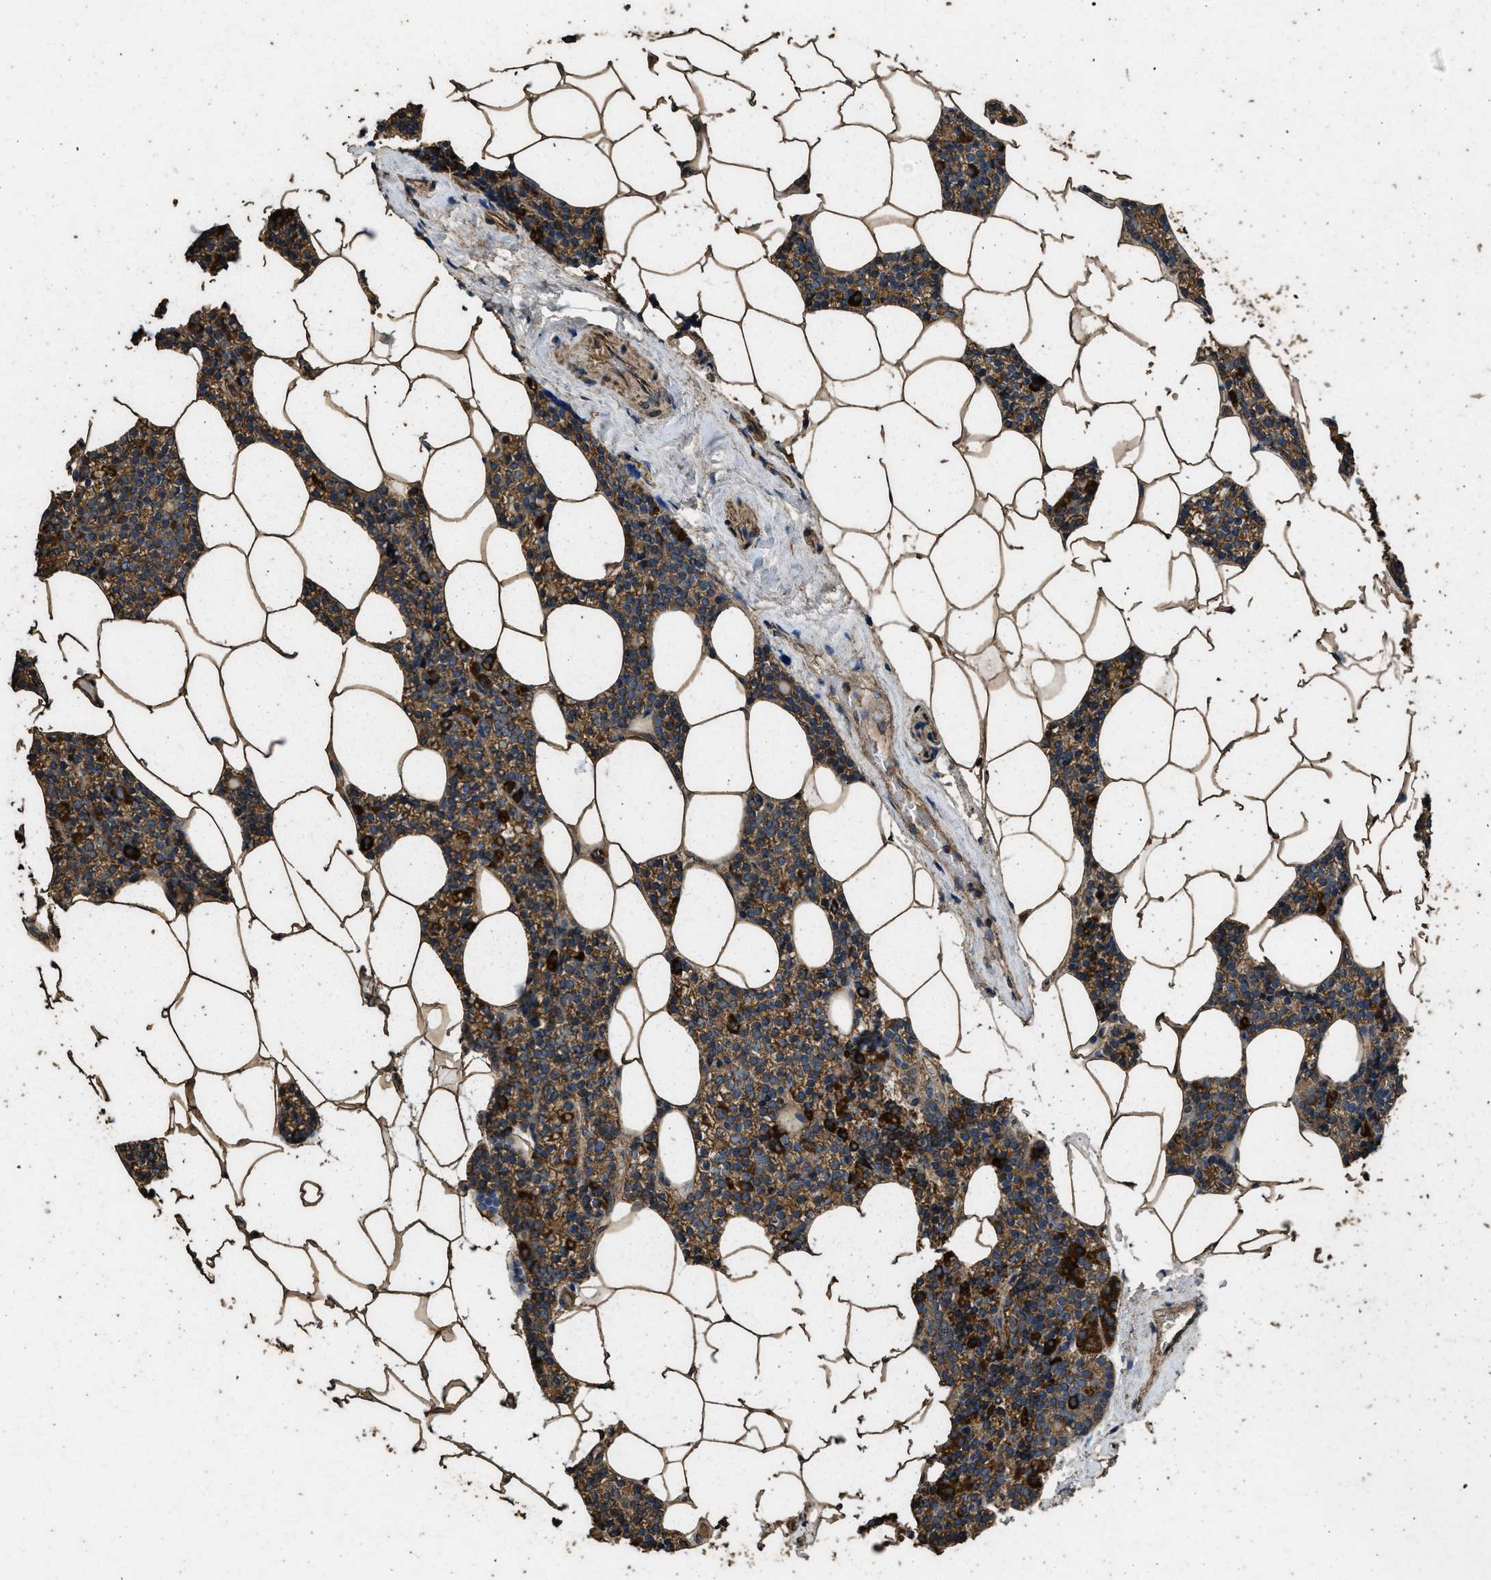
{"staining": {"intensity": "strong", "quantity": ">75%", "location": "cytoplasmic/membranous"}, "tissue": "parathyroid gland", "cell_type": "Glandular cells", "image_type": "normal", "snomed": [{"axis": "morphology", "description": "Normal tissue, NOS"}, {"axis": "morphology", "description": "Adenoma, NOS"}, {"axis": "topography", "description": "Parathyroid gland"}], "caption": "Immunohistochemical staining of benign human parathyroid gland exhibits high levels of strong cytoplasmic/membranous expression in about >75% of glandular cells.", "gene": "CYRIA", "patient": {"sex": "female", "age": 70}}